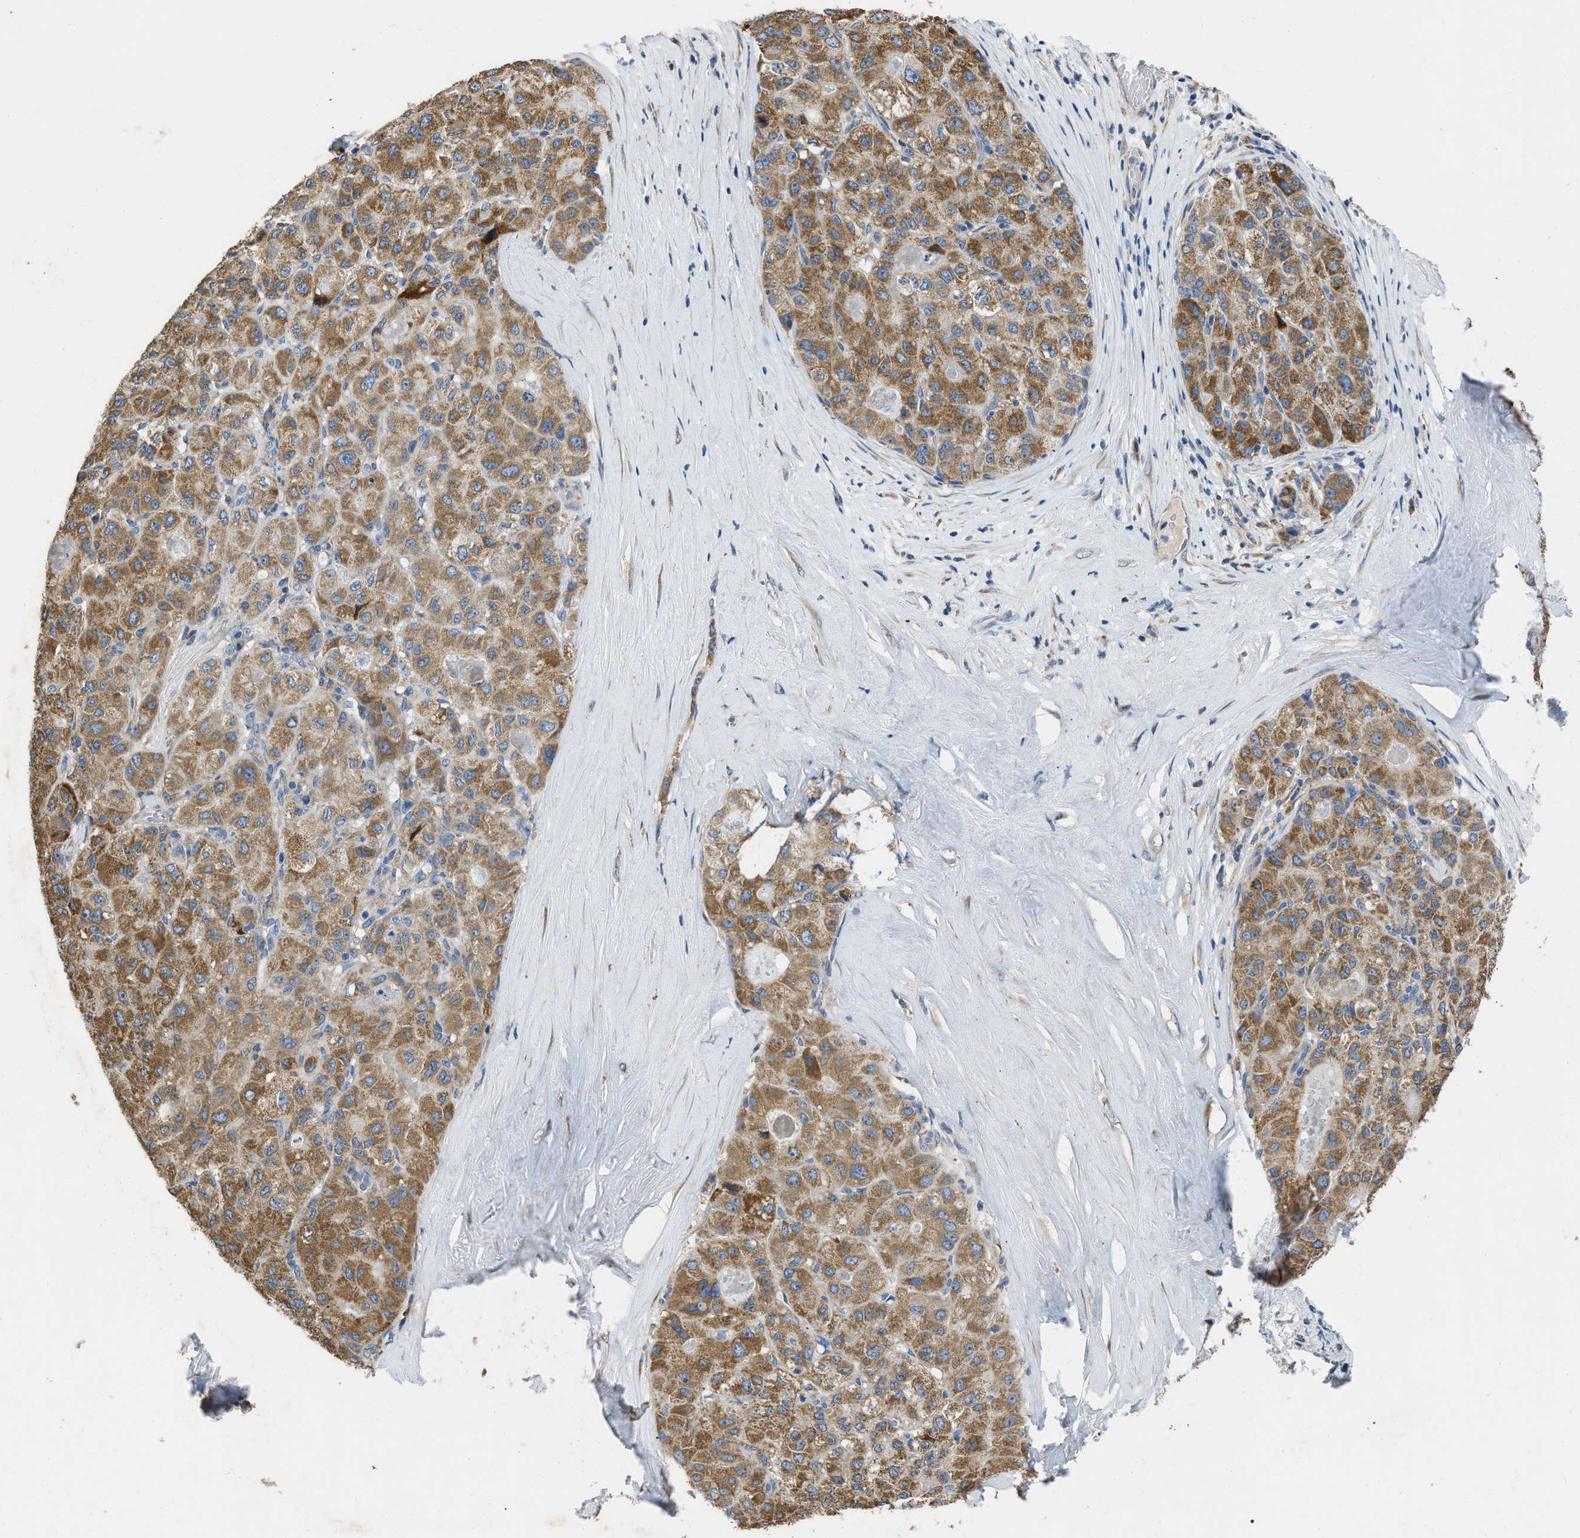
{"staining": {"intensity": "moderate", "quantity": ">75%", "location": "cytoplasmic/membranous"}, "tissue": "liver cancer", "cell_type": "Tumor cells", "image_type": "cancer", "snomed": [{"axis": "morphology", "description": "Carcinoma, Hepatocellular, NOS"}, {"axis": "topography", "description": "Liver"}], "caption": "A brown stain highlights moderate cytoplasmic/membranous expression of a protein in human liver hepatocellular carcinoma tumor cells.", "gene": "TMEM150A", "patient": {"sex": "male", "age": 80}}